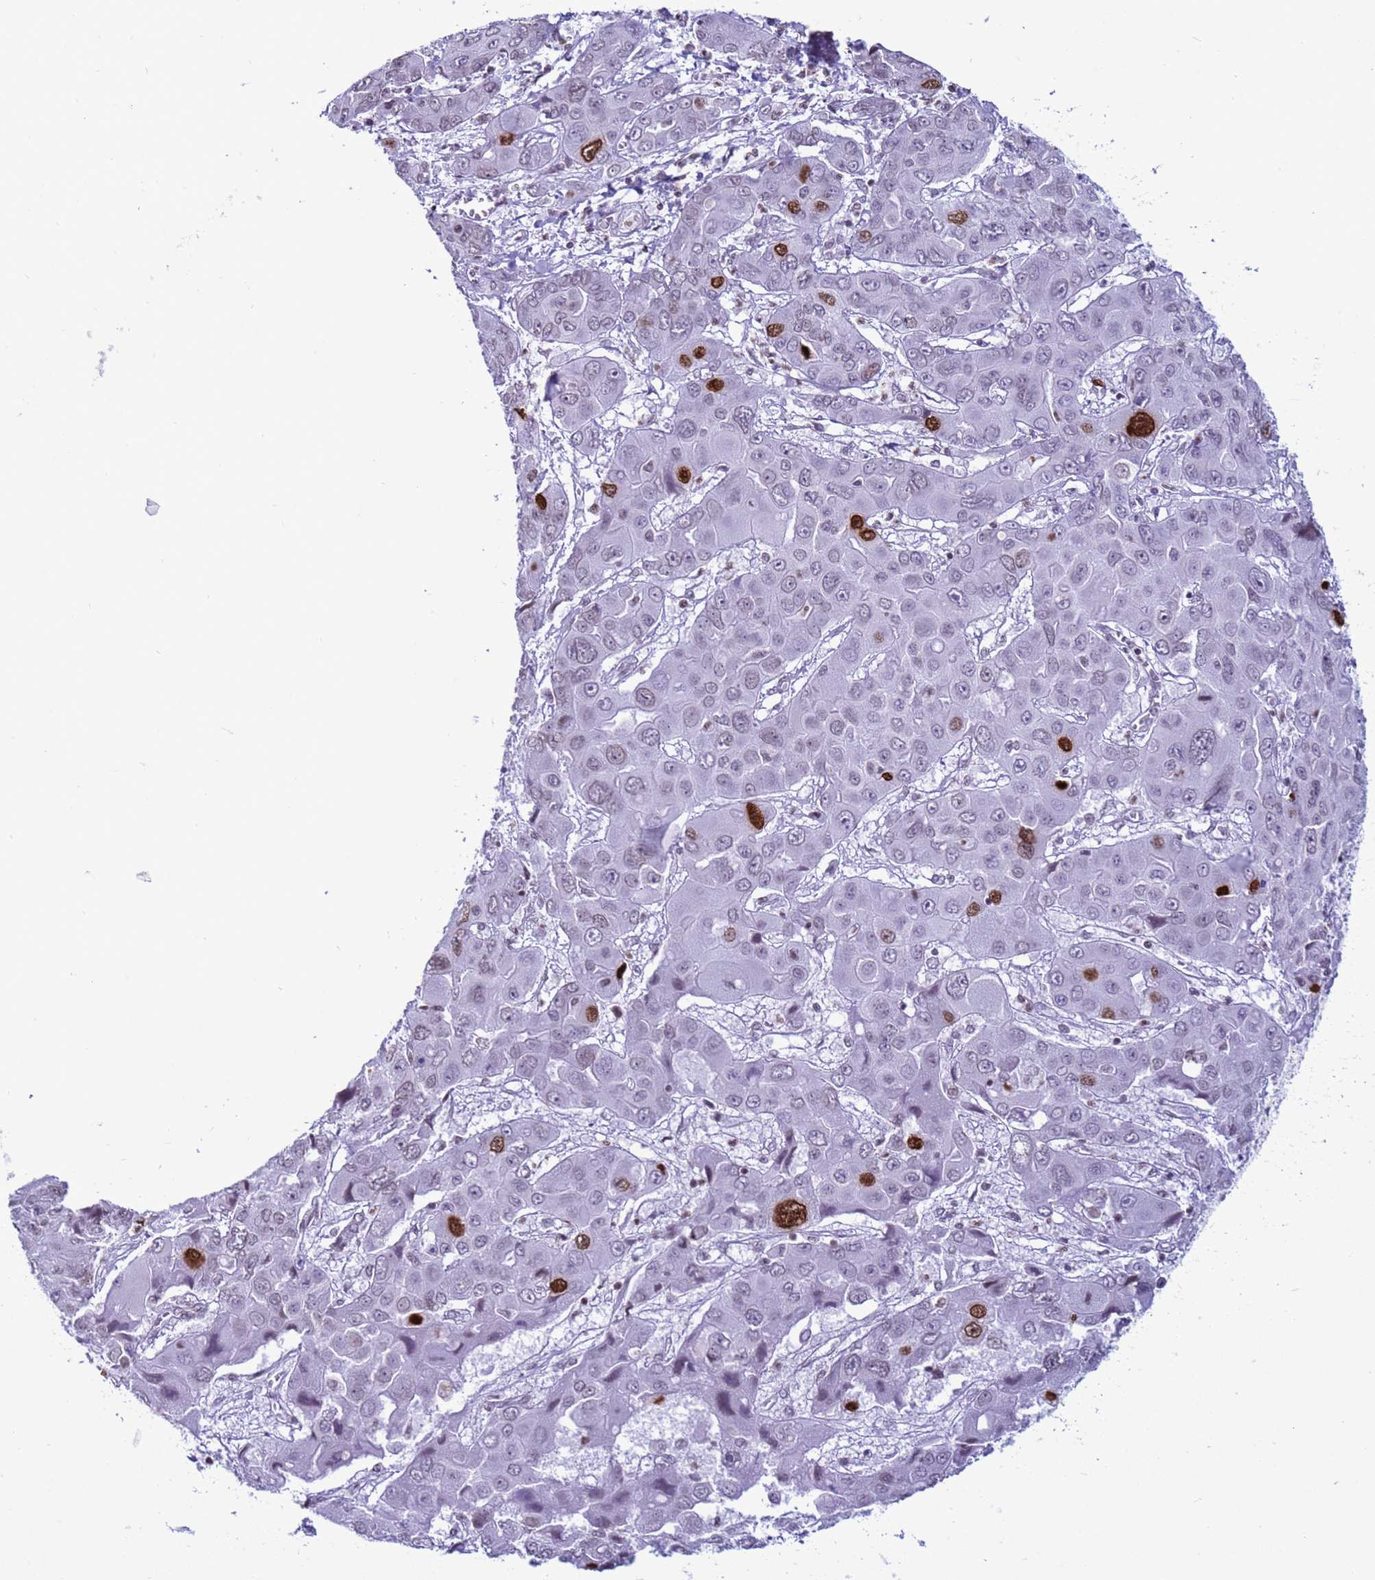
{"staining": {"intensity": "strong", "quantity": "<25%", "location": "nuclear"}, "tissue": "liver cancer", "cell_type": "Tumor cells", "image_type": "cancer", "snomed": [{"axis": "morphology", "description": "Cholangiocarcinoma"}, {"axis": "topography", "description": "Liver"}], "caption": "Protein expression analysis of human liver cancer (cholangiocarcinoma) reveals strong nuclear expression in approximately <25% of tumor cells.", "gene": "H4C8", "patient": {"sex": "male", "age": 67}}